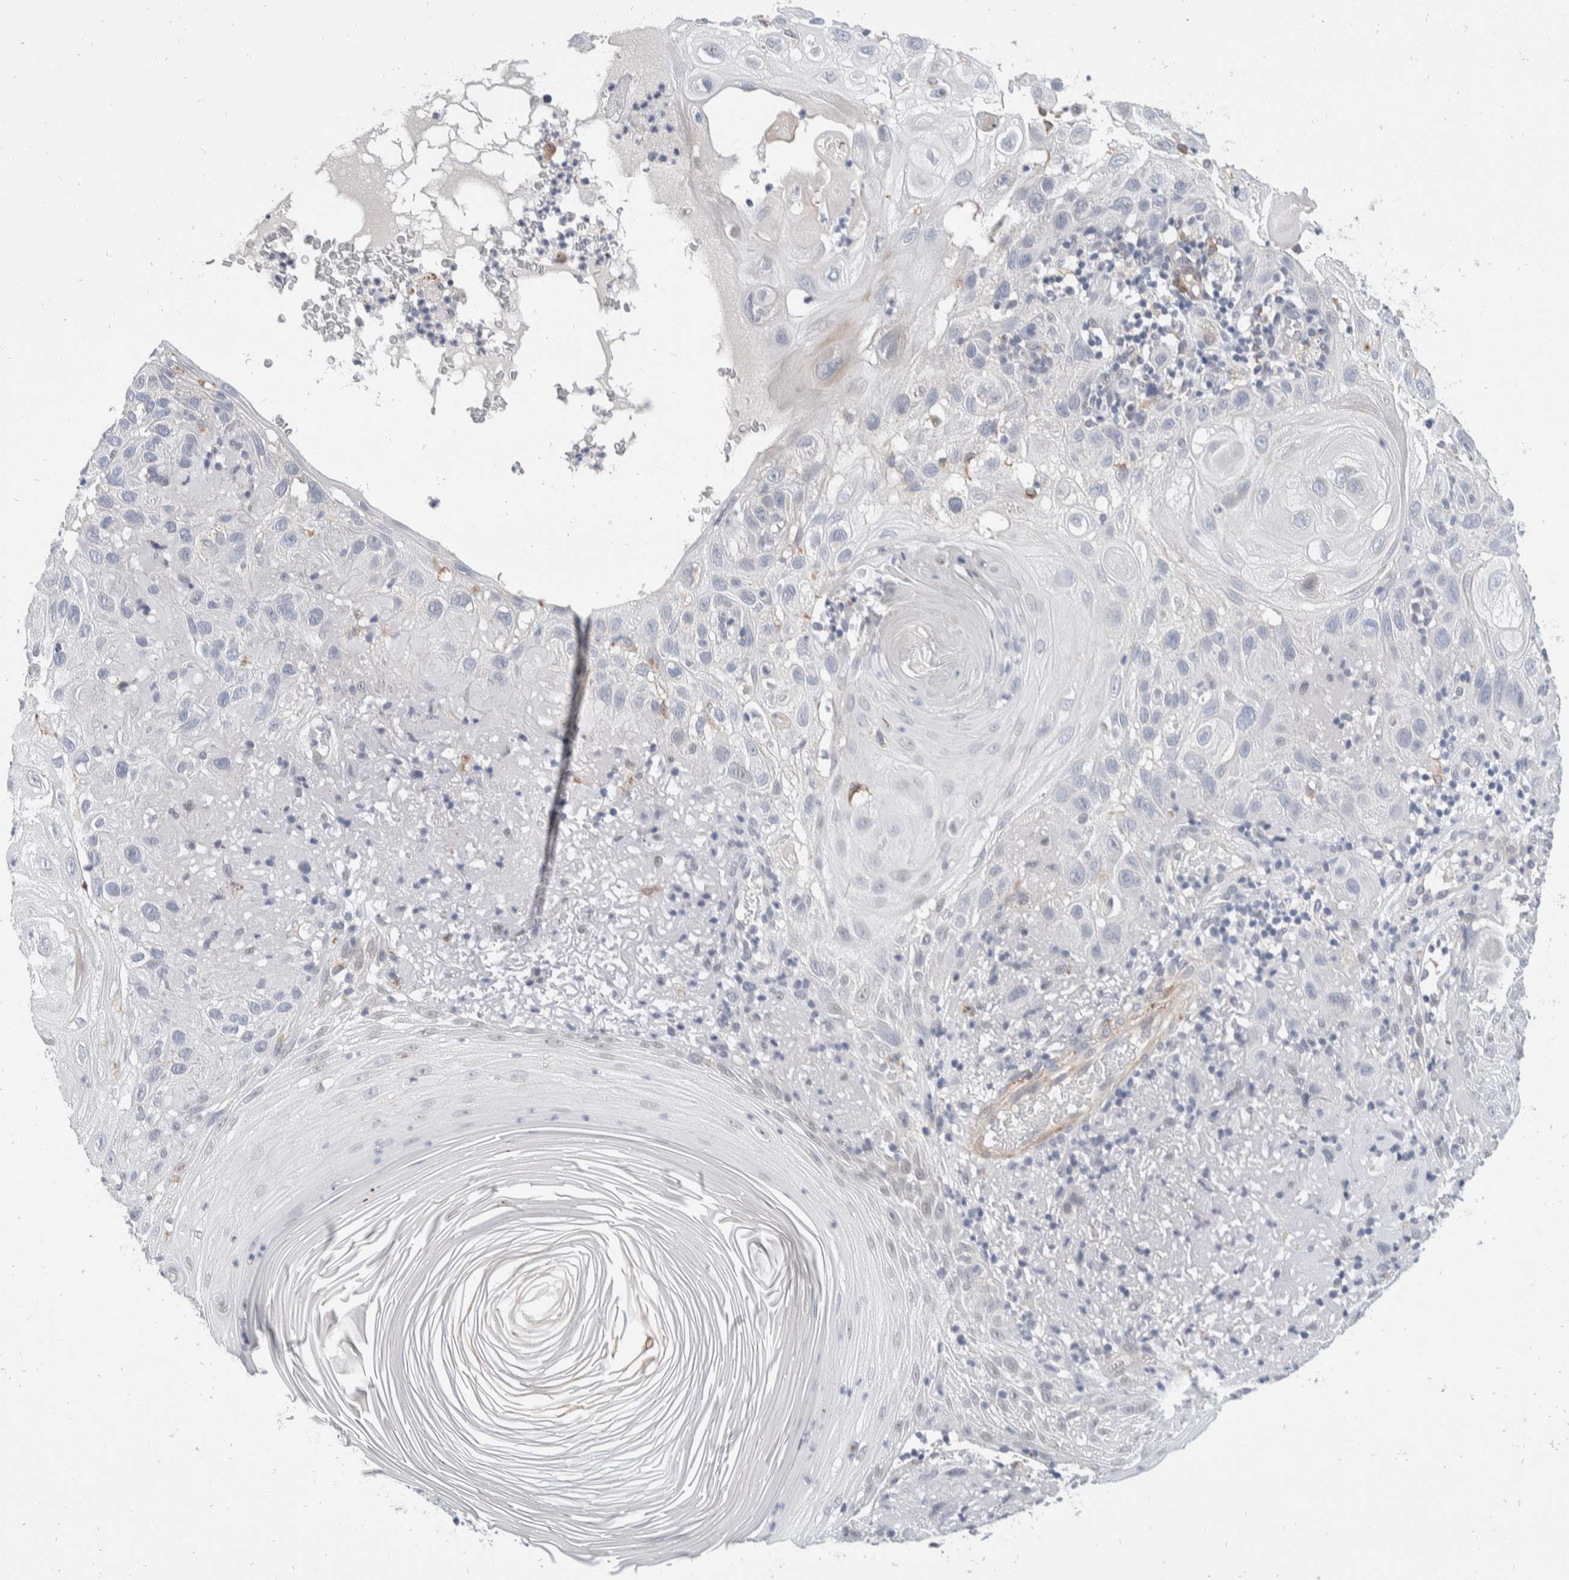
{"staining": {"intensity": "weak", "quantity": "<25%", "location": "cytoplasmic/membranous"}, "tissue": "skin cancer", "cell_type": "Tumor cells", "image_type": "cancer", "snomed": [{"axis": "morphology", "description": "Squamous cell carcinoma, NOS"}, {"axis": "topography", "description": "Skin"}], "caption": "Immunohistochemistry (IHC) of human skin cancer demonstrates no positivity in tumor cells.", "gene": "CATSPERD", "patient": {"sex": "female", "age": 96}}